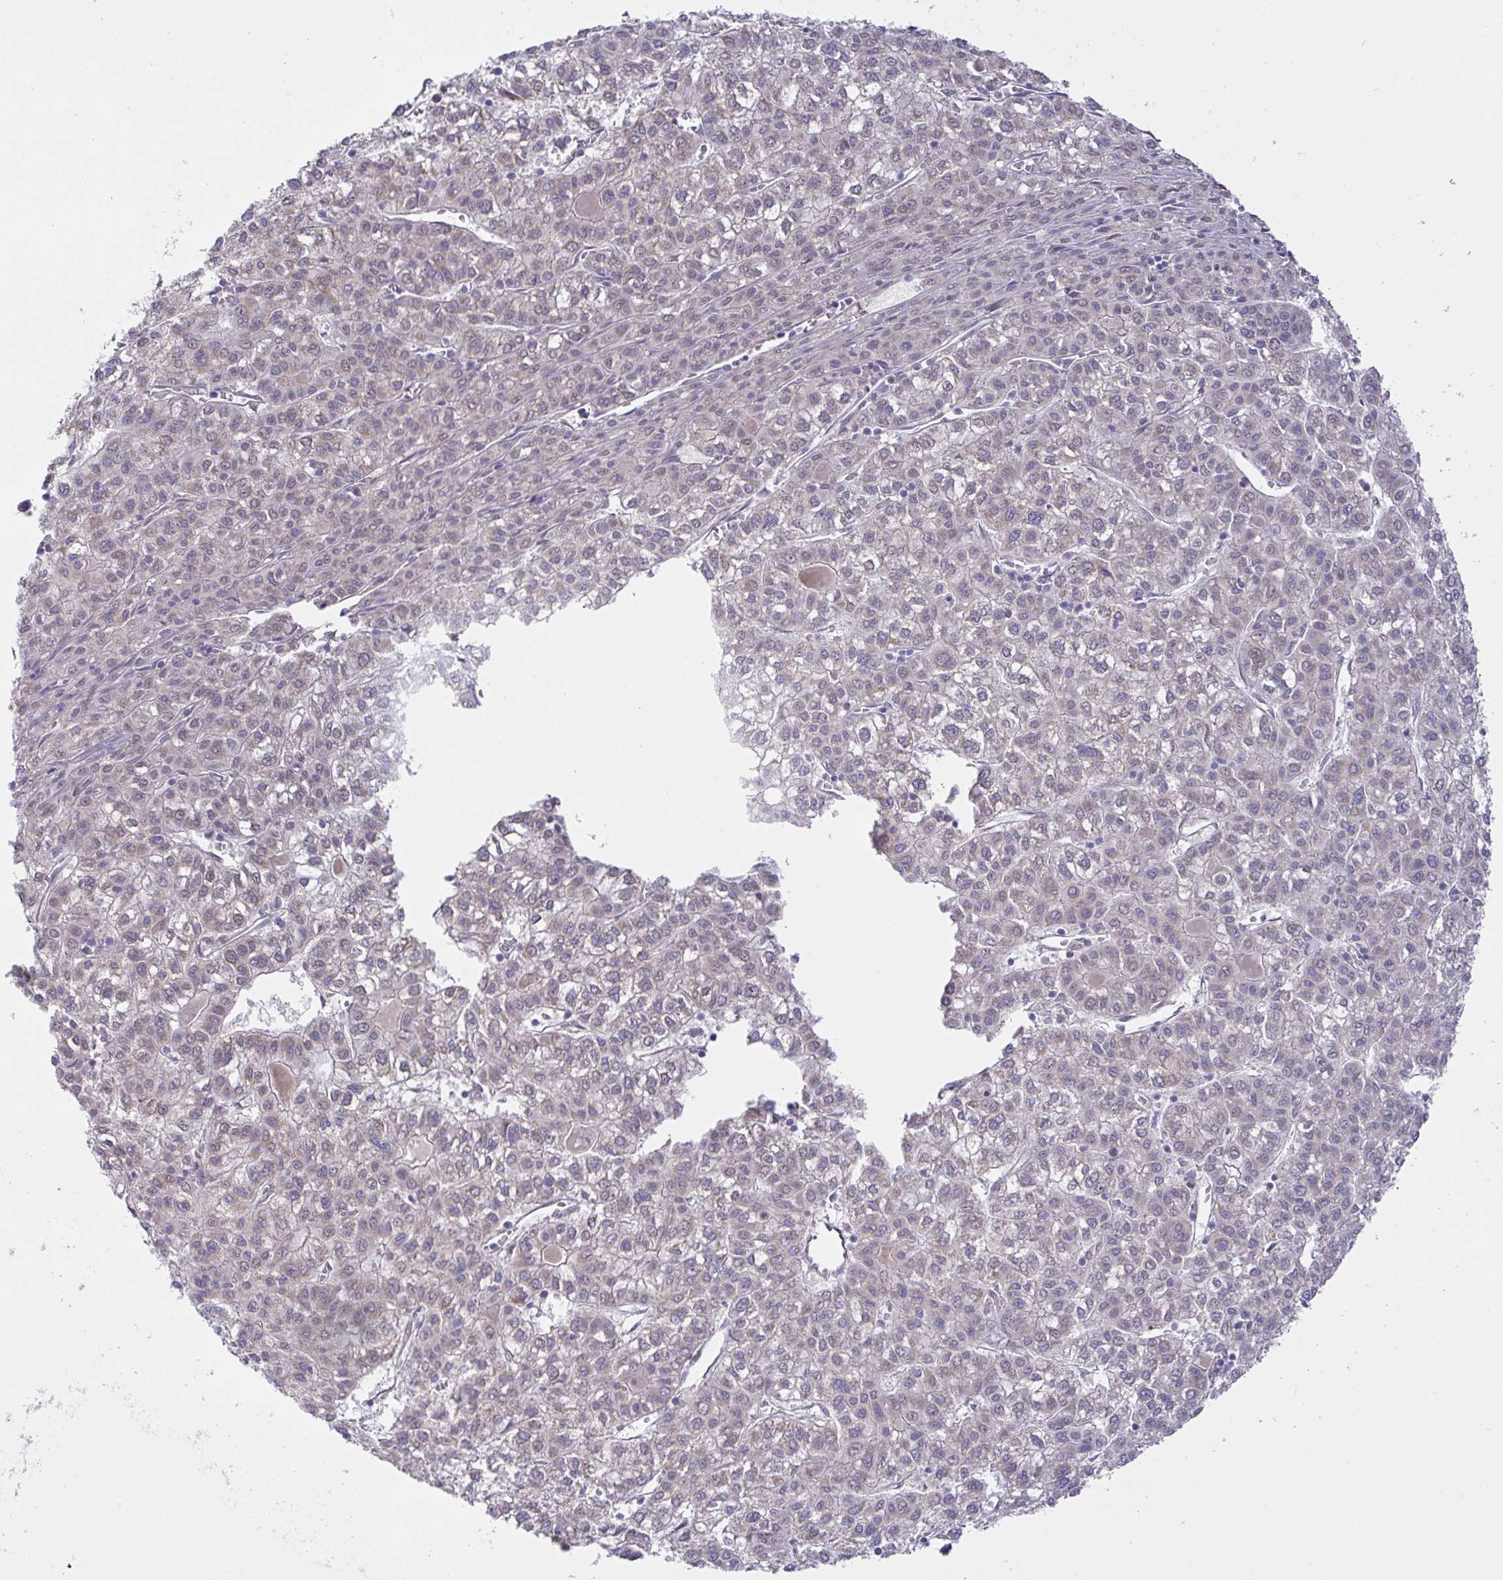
{"staining": {"intensity": "weak", "quantity": "<25%", "location": "cytoplasmic/membranous"}, "tissue": "liver cancer", "cell_type": "Tumor cells", "image_type": "cancer", "snomed": [{"axis": "morphology", "description": "Carcinoma, Hepatocellular, NOS"}, {"axis": "topography", "description": "Liver"}], "caption": "This is an IHC photomicrograph of liver cancer. There is no expression in tumor cells.", "gene": "L3HYPDH", "patient": {"sex": "female", "age": 43}}